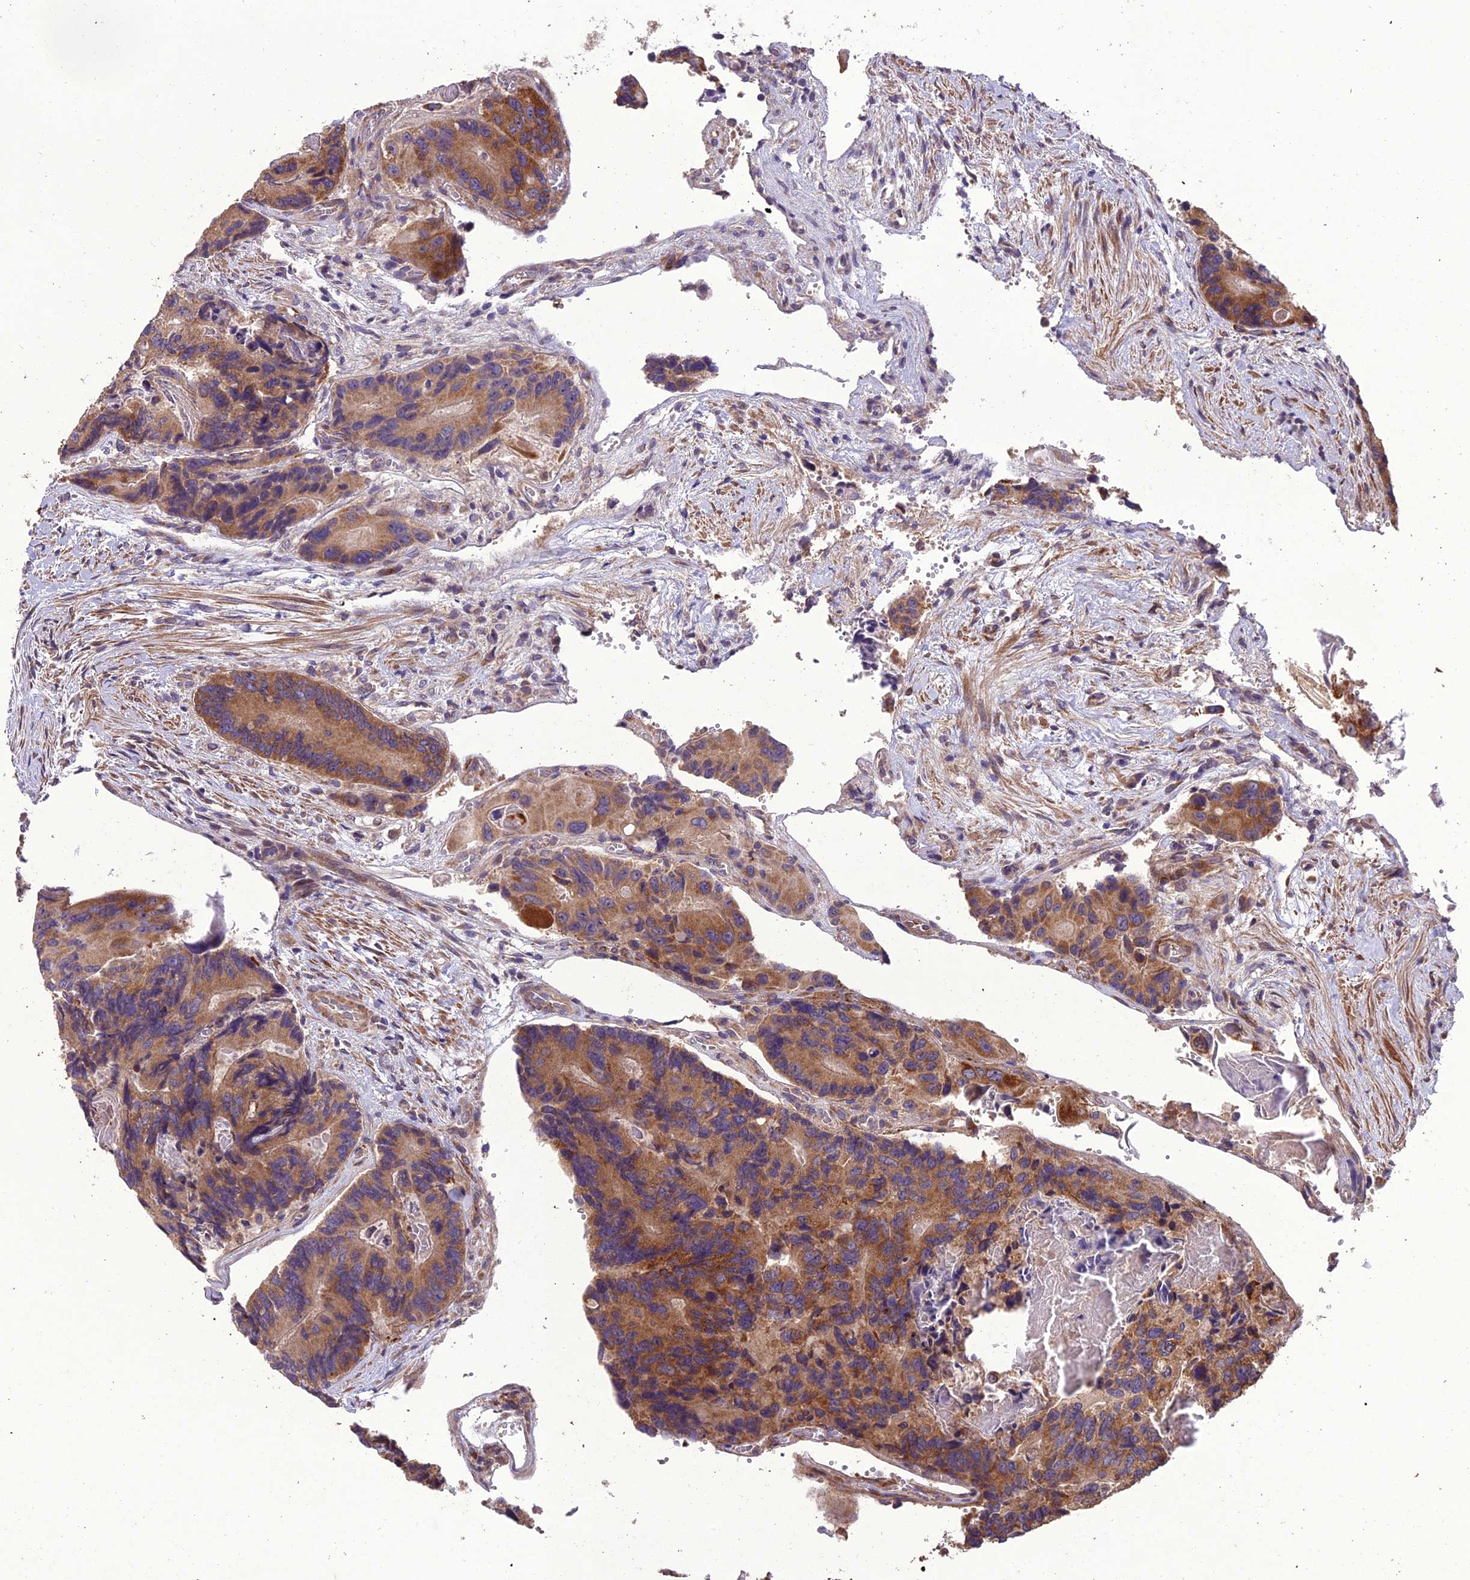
{"staining": {"intensity": "moderate", "quantity": ">75%", "location": "cytoplasmic/membranous"}, "tissue": "colorectal cancer", "cell_type": "Tumor cells", "image_type": "cancer", "snomed": [{"axis": "morphology", "description": "Adenocarcinoma, NOS"}, {"axis": "topography", "description": "Colon"}], "caption": "A medium amount of moderate cytoplasmic/membranous staining is identified in approximately >75% of tumor cells in colorectal cancer (adenocarcinoma) tissue.", "gene": "CENPL", "patient": {"sex": "male", "age": 84}}